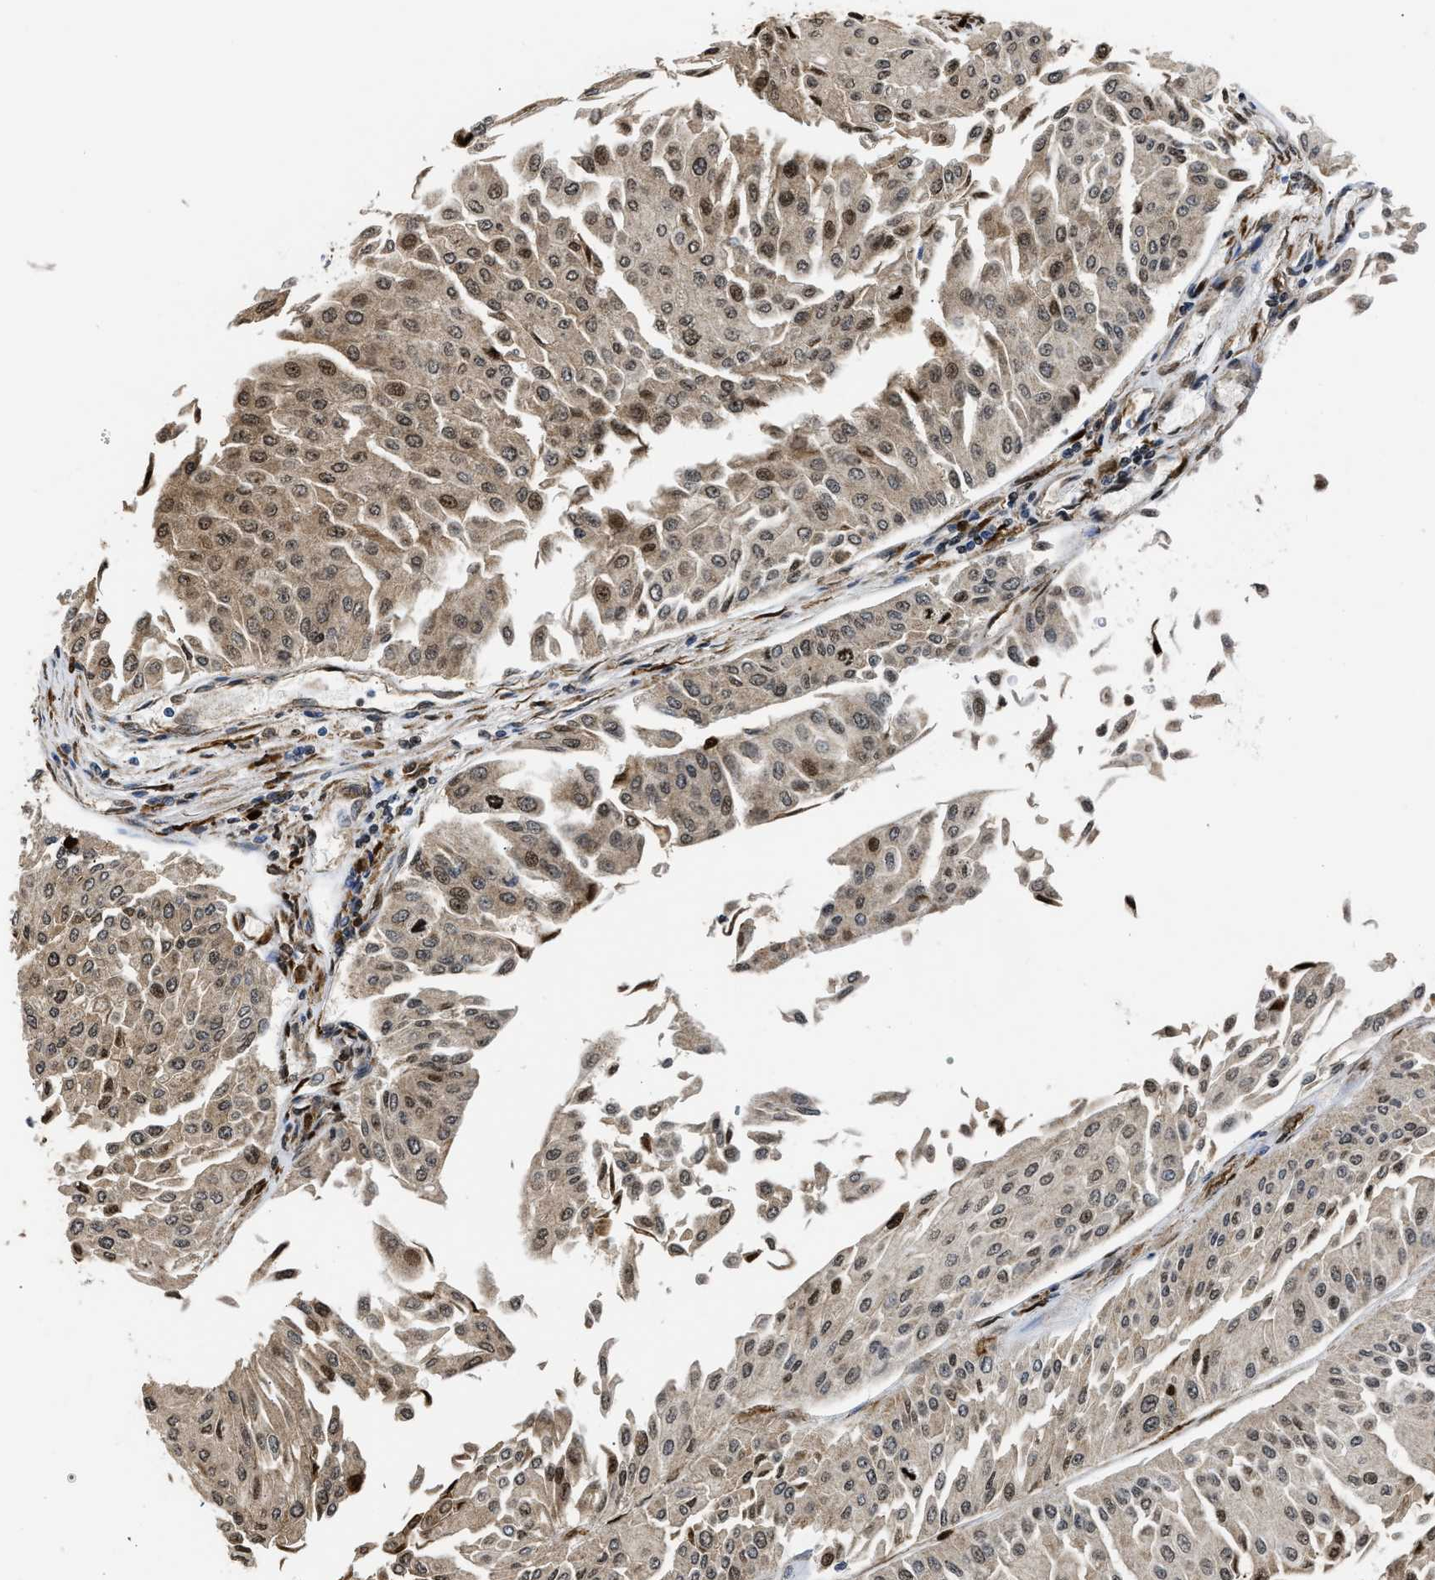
{"staining": {"intensity": "moderate", "quantity": ">75%", "location": "cytoplasmic/membranous,nuclear"}, "tissue": "urothelial cancer", "cell_type": "Tumor cells", "image_type": "cancer", "snomed": [{"axis": "morphology", "description": "Urothelial carcinoma, Low grade"}, {"axis": "topography", "description": "Urinary bladder"}], "caption": "Urothelial cancer tissue exhibits moderate cytoplasmic/membranous and nuclear positivity in approximately >75% of tumor cells, visualized by immunohistochemistry.", "gene": "CYCS", "patient": {"sex": "male", "age": 67}}